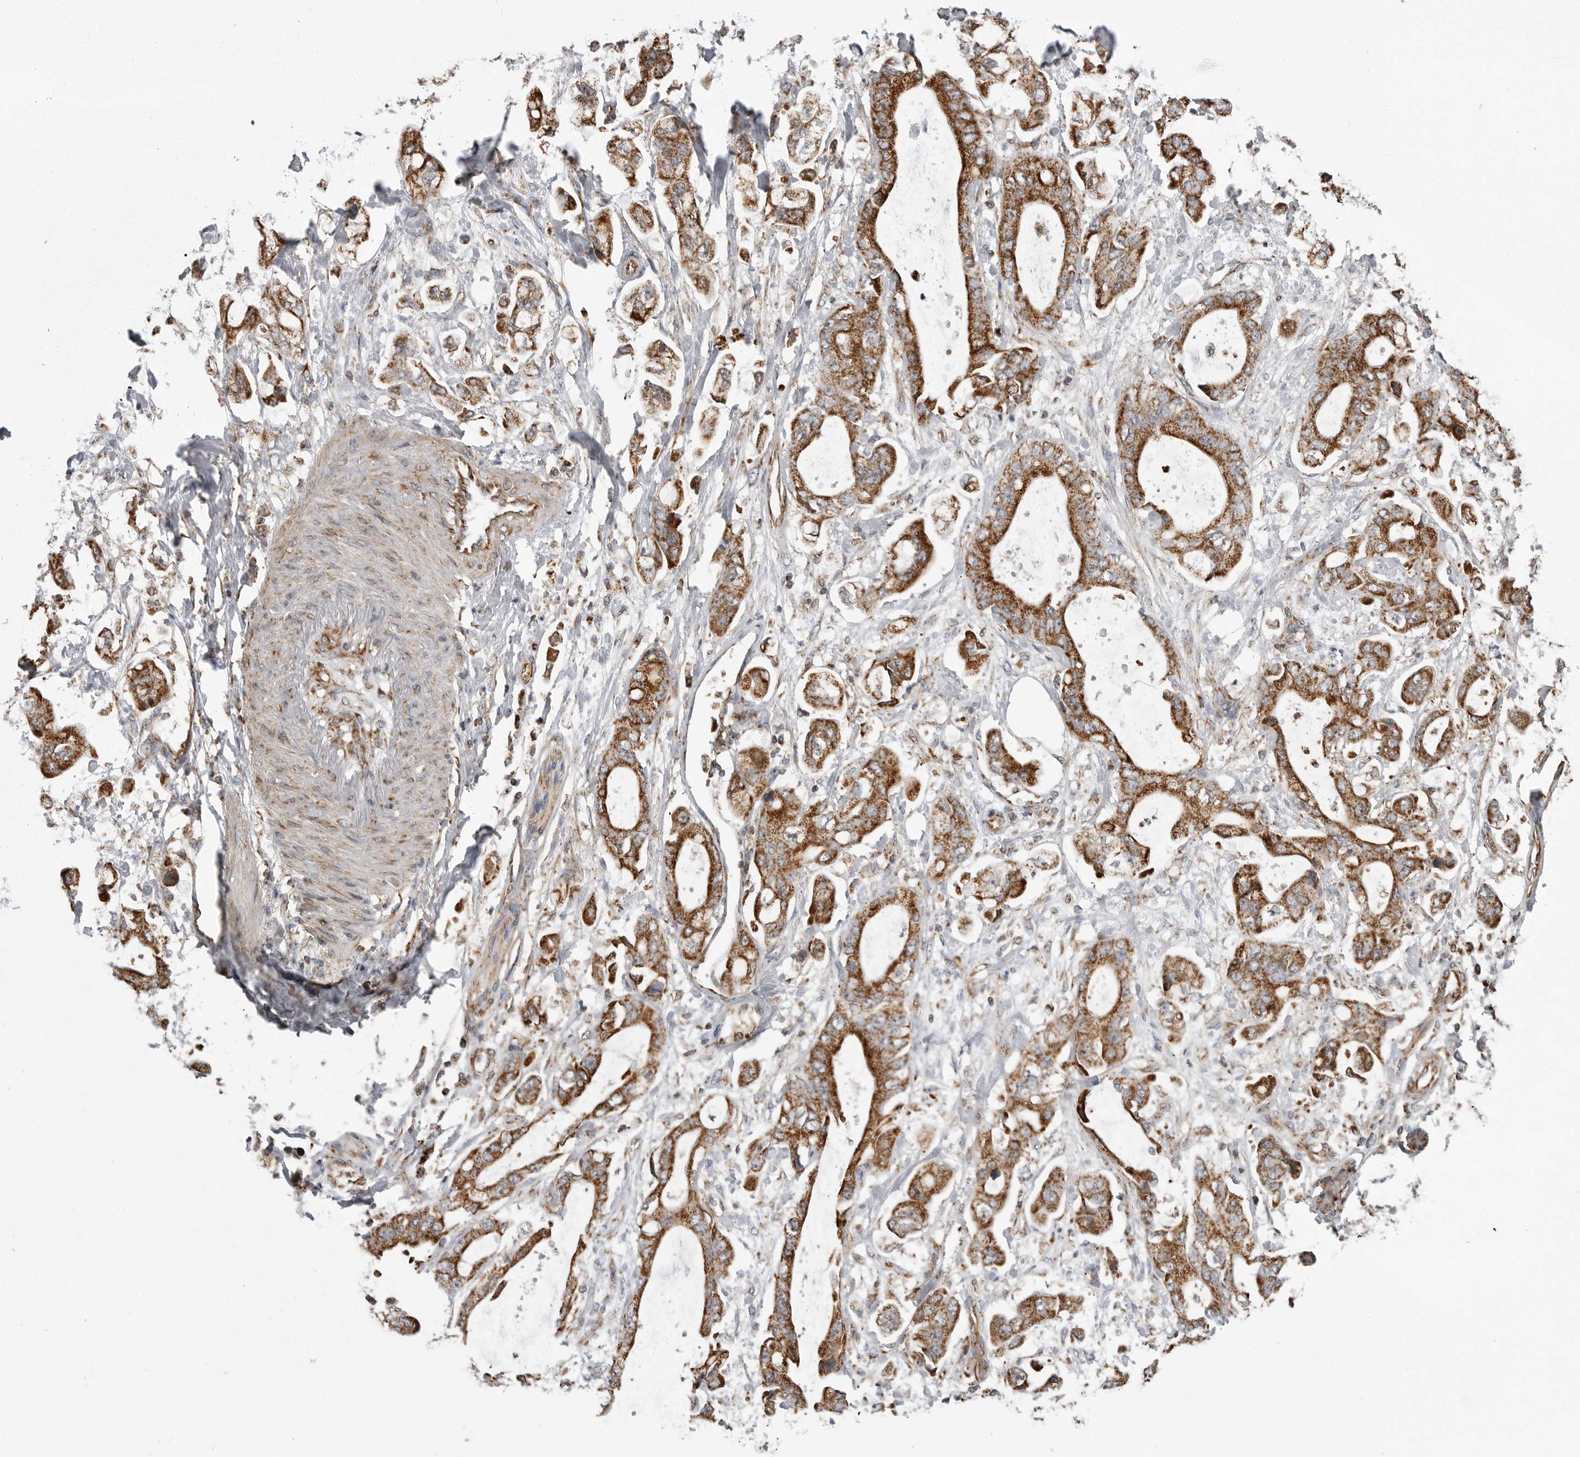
{"staining": {"intensity": "strong", "quantity": ">75%", "location": "cytoplasmic/membranous"}, "tissue": "stomach cancer", "cell_type": "Tumor cells", "image_type": "cancer", "snomed": [{"axis": "morphology", "description": "Normal tissue, NOS"}, {"axis": "morphology", "description": "Adenocarcinoma, NOS"}, {"axis": "topography", "description": "Stomach"}], "caption": "A high-resolution micrograph shows immunohistochemistry staining of stomach cancer (adenocarcinoma), which reveals strong cytoplasmic/membranous expression in approximately >75% of tumor cells.", "gene": "FH", "patient": {"sex": "male", "age": 62}}